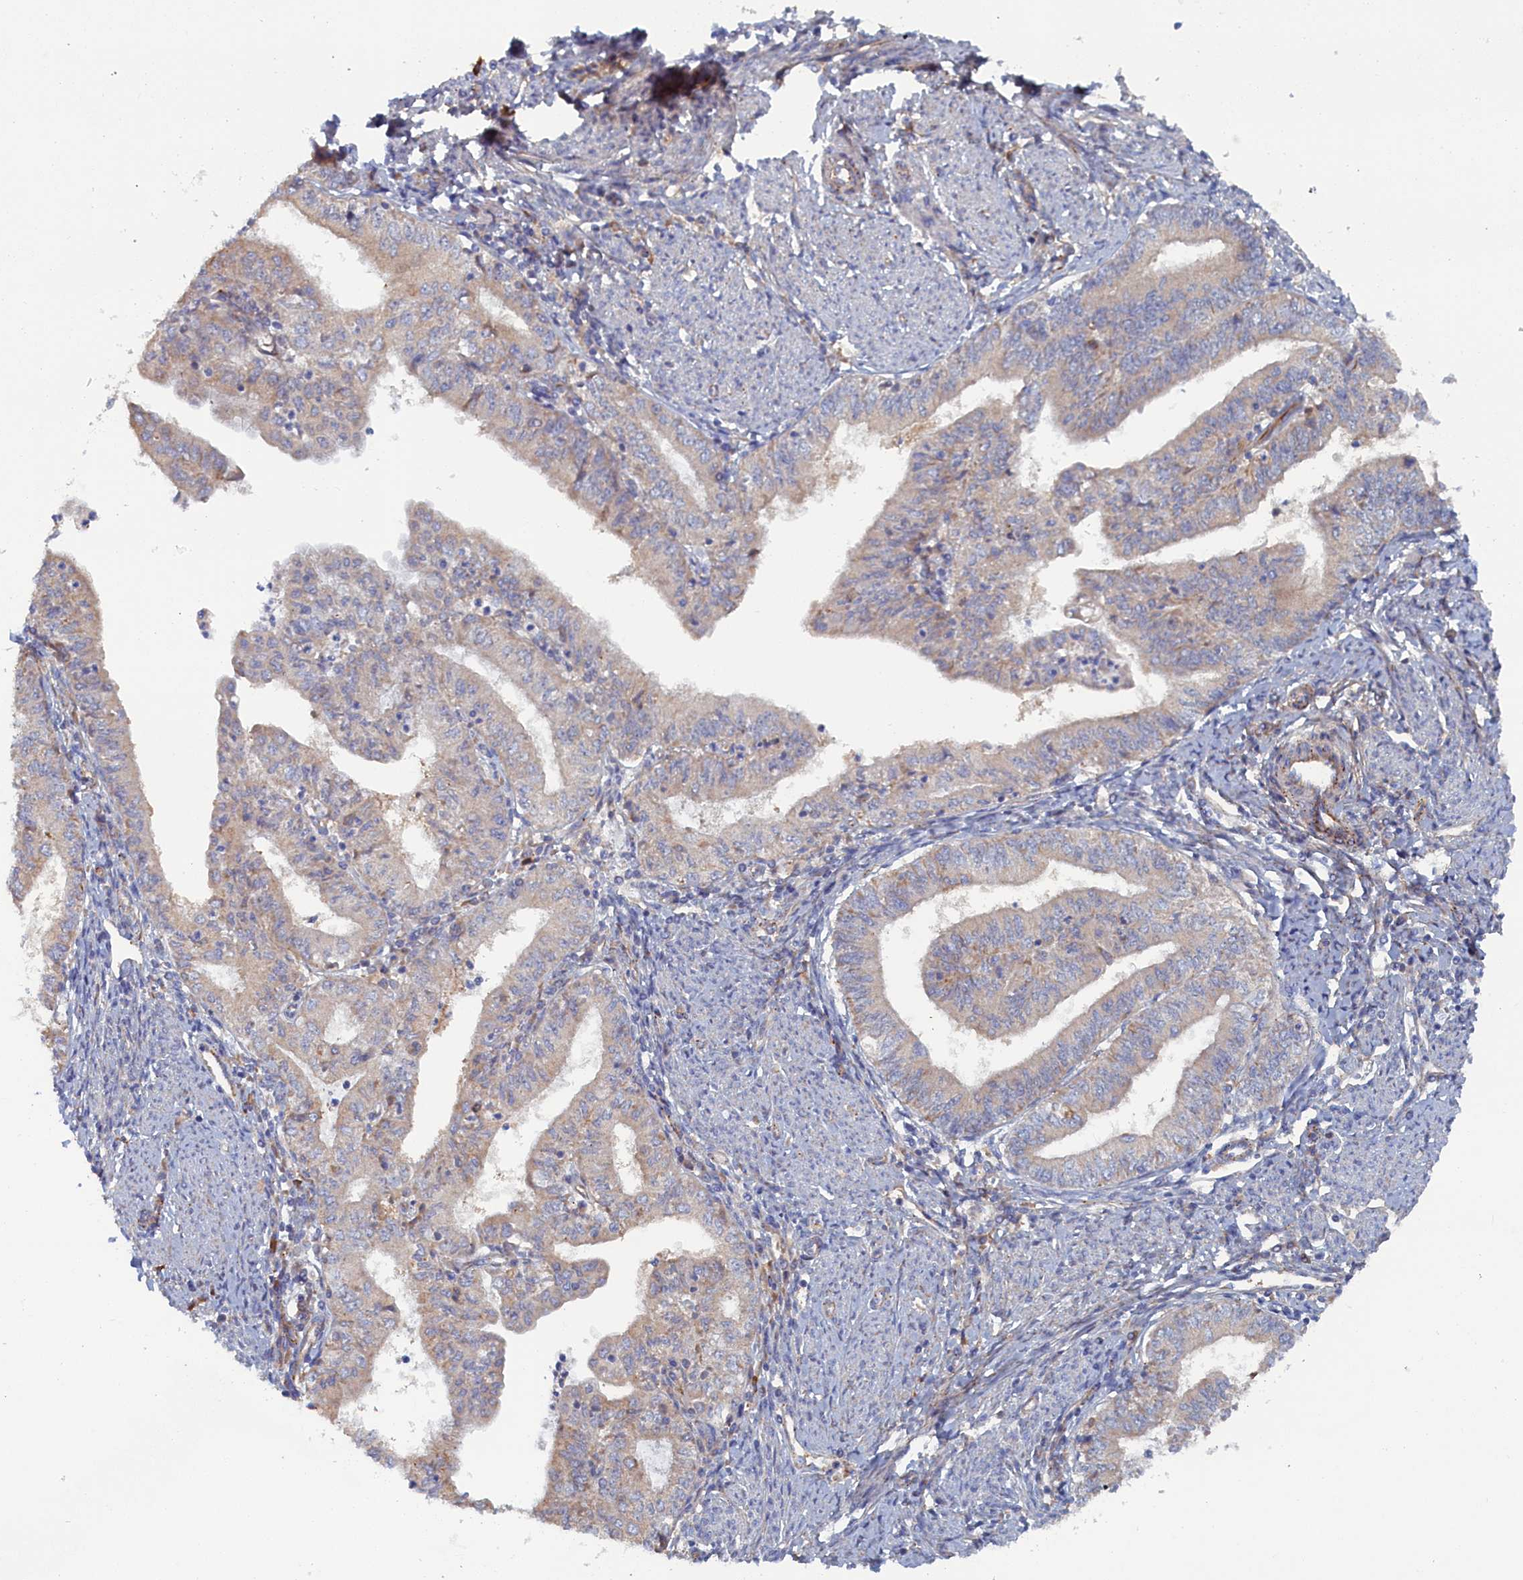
{"staining": {"intensity": "weak", "quantity": "<25%", "location": "cytoplasmic/membranous"}, "tissue": "endometrial cancer", "cell_type": "Tumor cells", "image_type": "cancer", "snomed": [{"axis": "morphology", "description": "Adenocarcinoma, NOS"}, {"axis": "topography", "description": "Endometrium"}], "caption": "DAB (3,3'-diaminobenzidine) immunohistochemical staining of human adenocarcinoma (endometrial) displays no significant staining in tumor cells.", "gene": "TMEM196", "patient": {"sex": "female", "age": 66}}